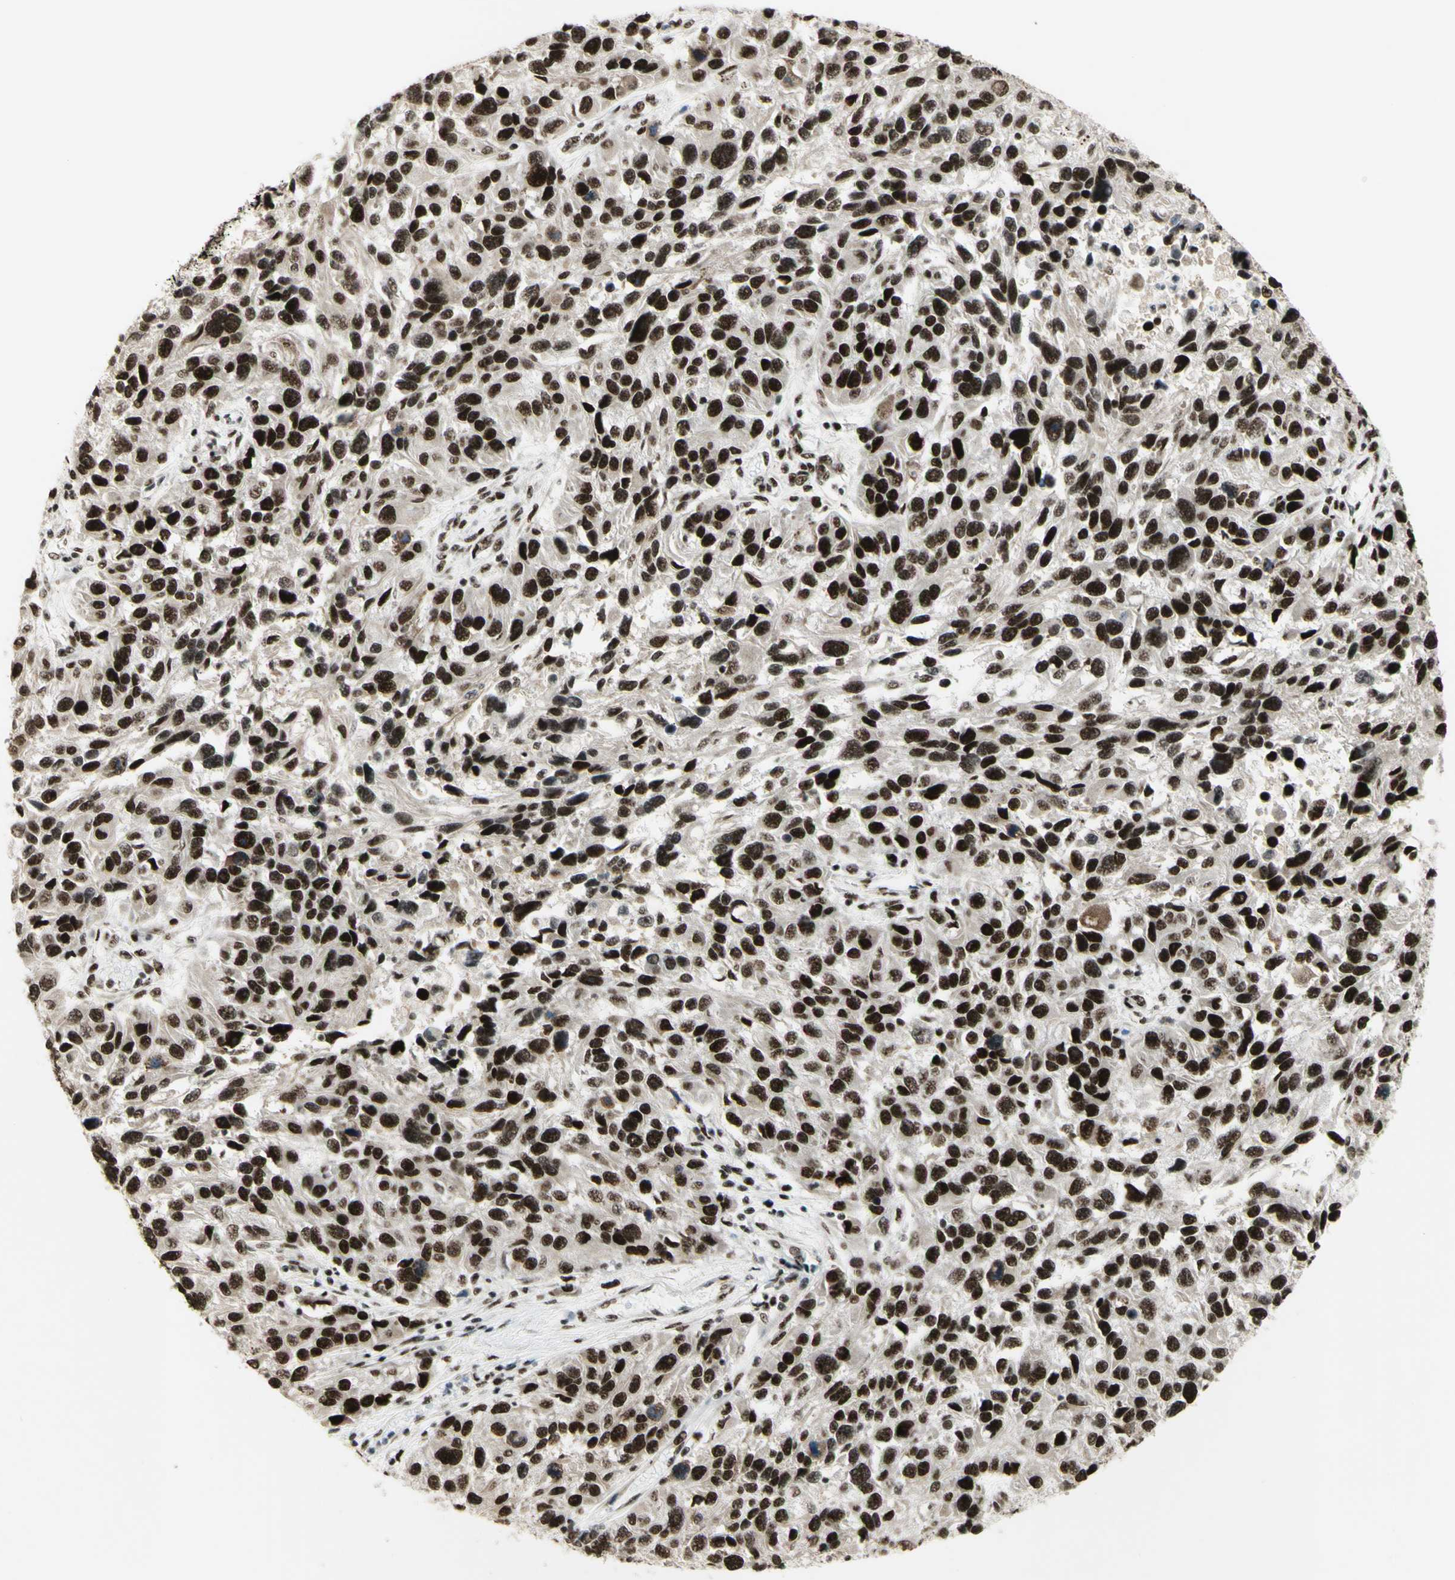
{"staining": {"intensity": "strong", "quantity": ">75%", "location": "nuclear"}, "tissue": "melanoma", "cell_type": "Tumor cells", "image_type": "cancer", "snomed": [{"axis": "morphology", "description": "Malignant melanoma, NOS"}, {"axis": "topography", "description": "Skin"}], "caption": "Melanoma stained for a protein (brown) reveals strong nuclear positive staining in approximately >75% of tumor cells.", "gene": "DHX9", "patient": {"sex": "male", "age": 53}}